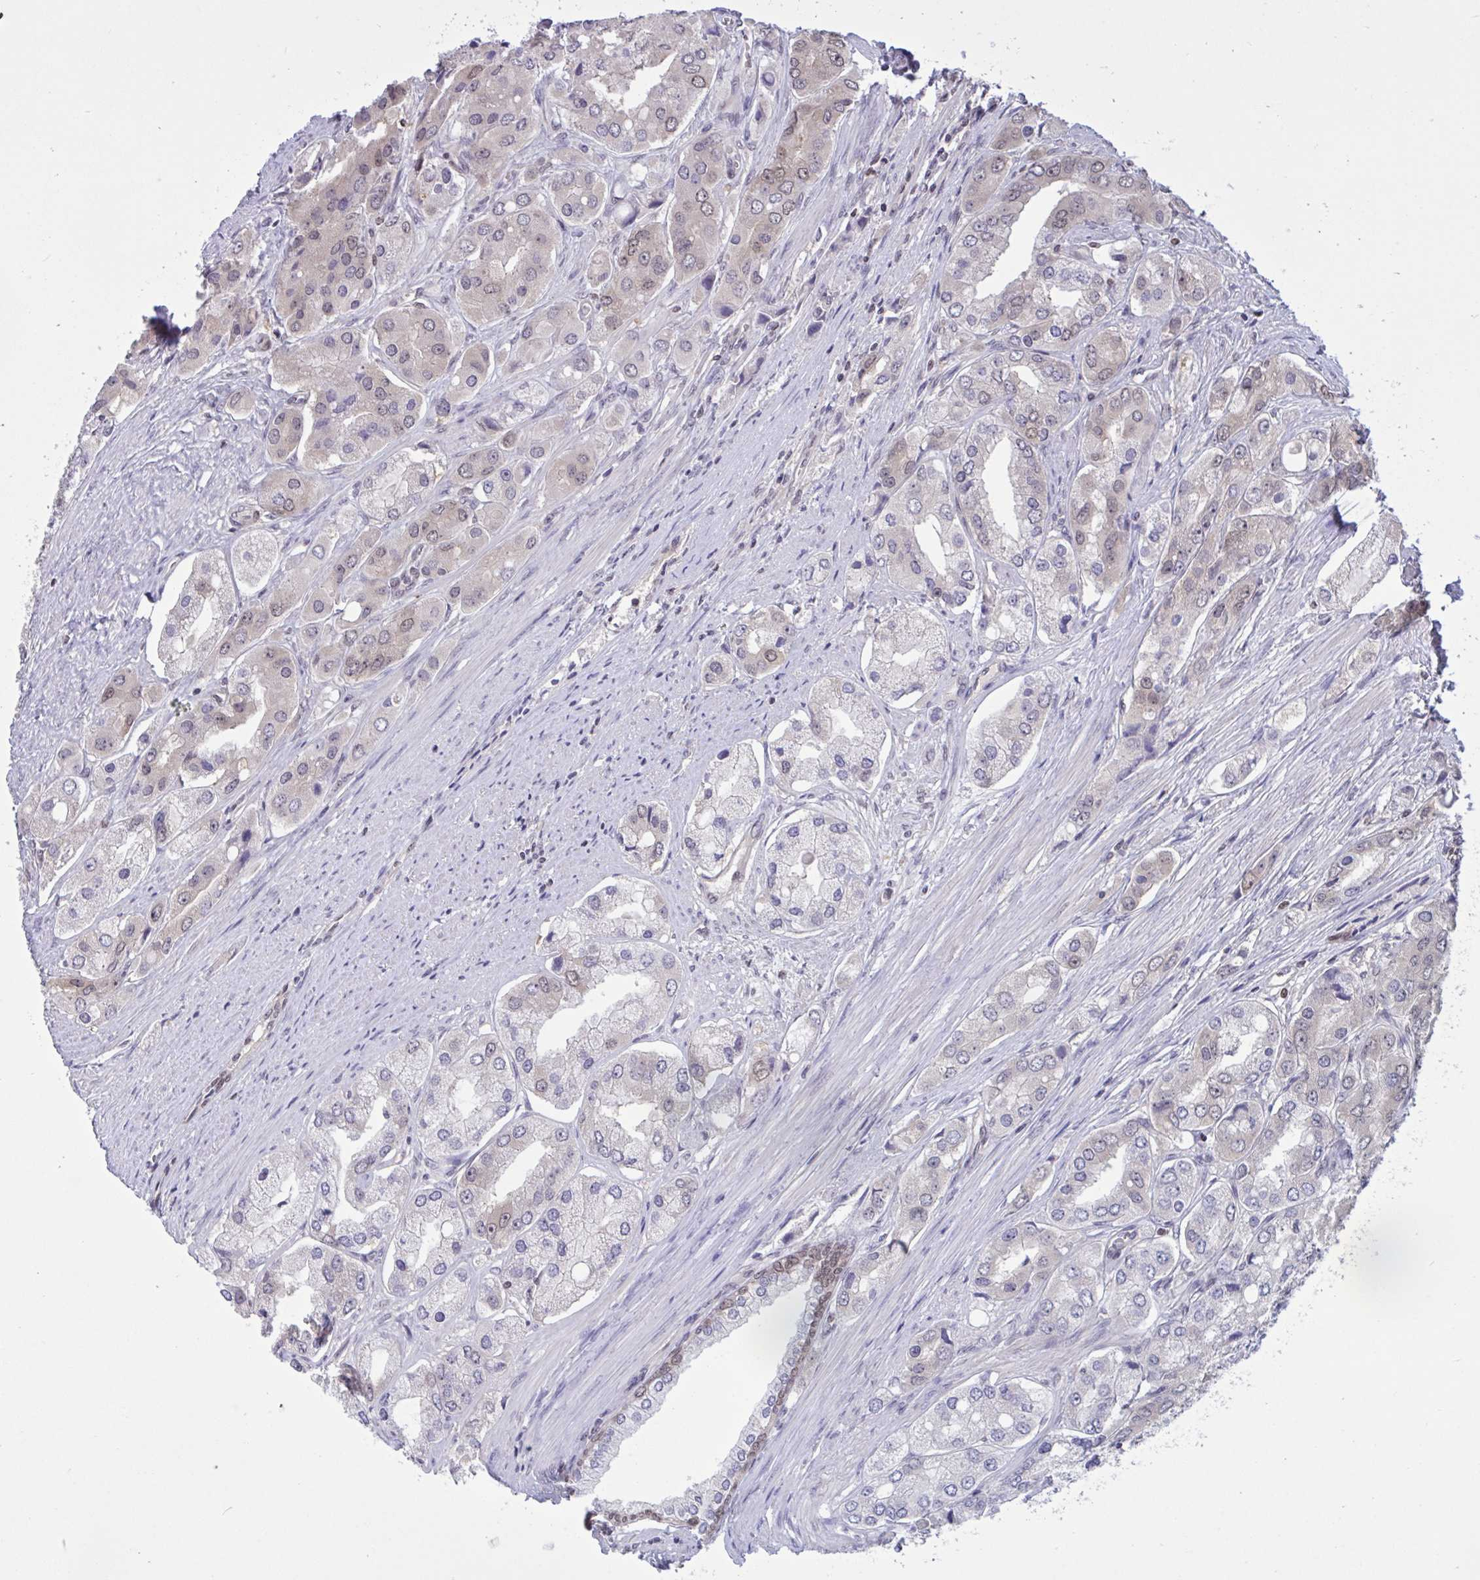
{"staining": {"intensity": "weak", "quantity": "<25%", "location": "nuclear"}, "tissue": "prostate cancer", "cell_type": "Tumor cells", "image_type": "cancer", "snomed": [{"axis": "morphology", "description": "Adenocarcinoma, Low grade"}, {"axis": "topography", "description": "Prostate"}], "caption": "Photomicrograph shows no protein staining in tumor cells of adenocarcinoma (low-grade) (prostate) tissue. (DAB IHC visualized using brightfield microscopy, high magnification).", "gene": "RBL1", "patient": {"sex": "male", "age": 69}}